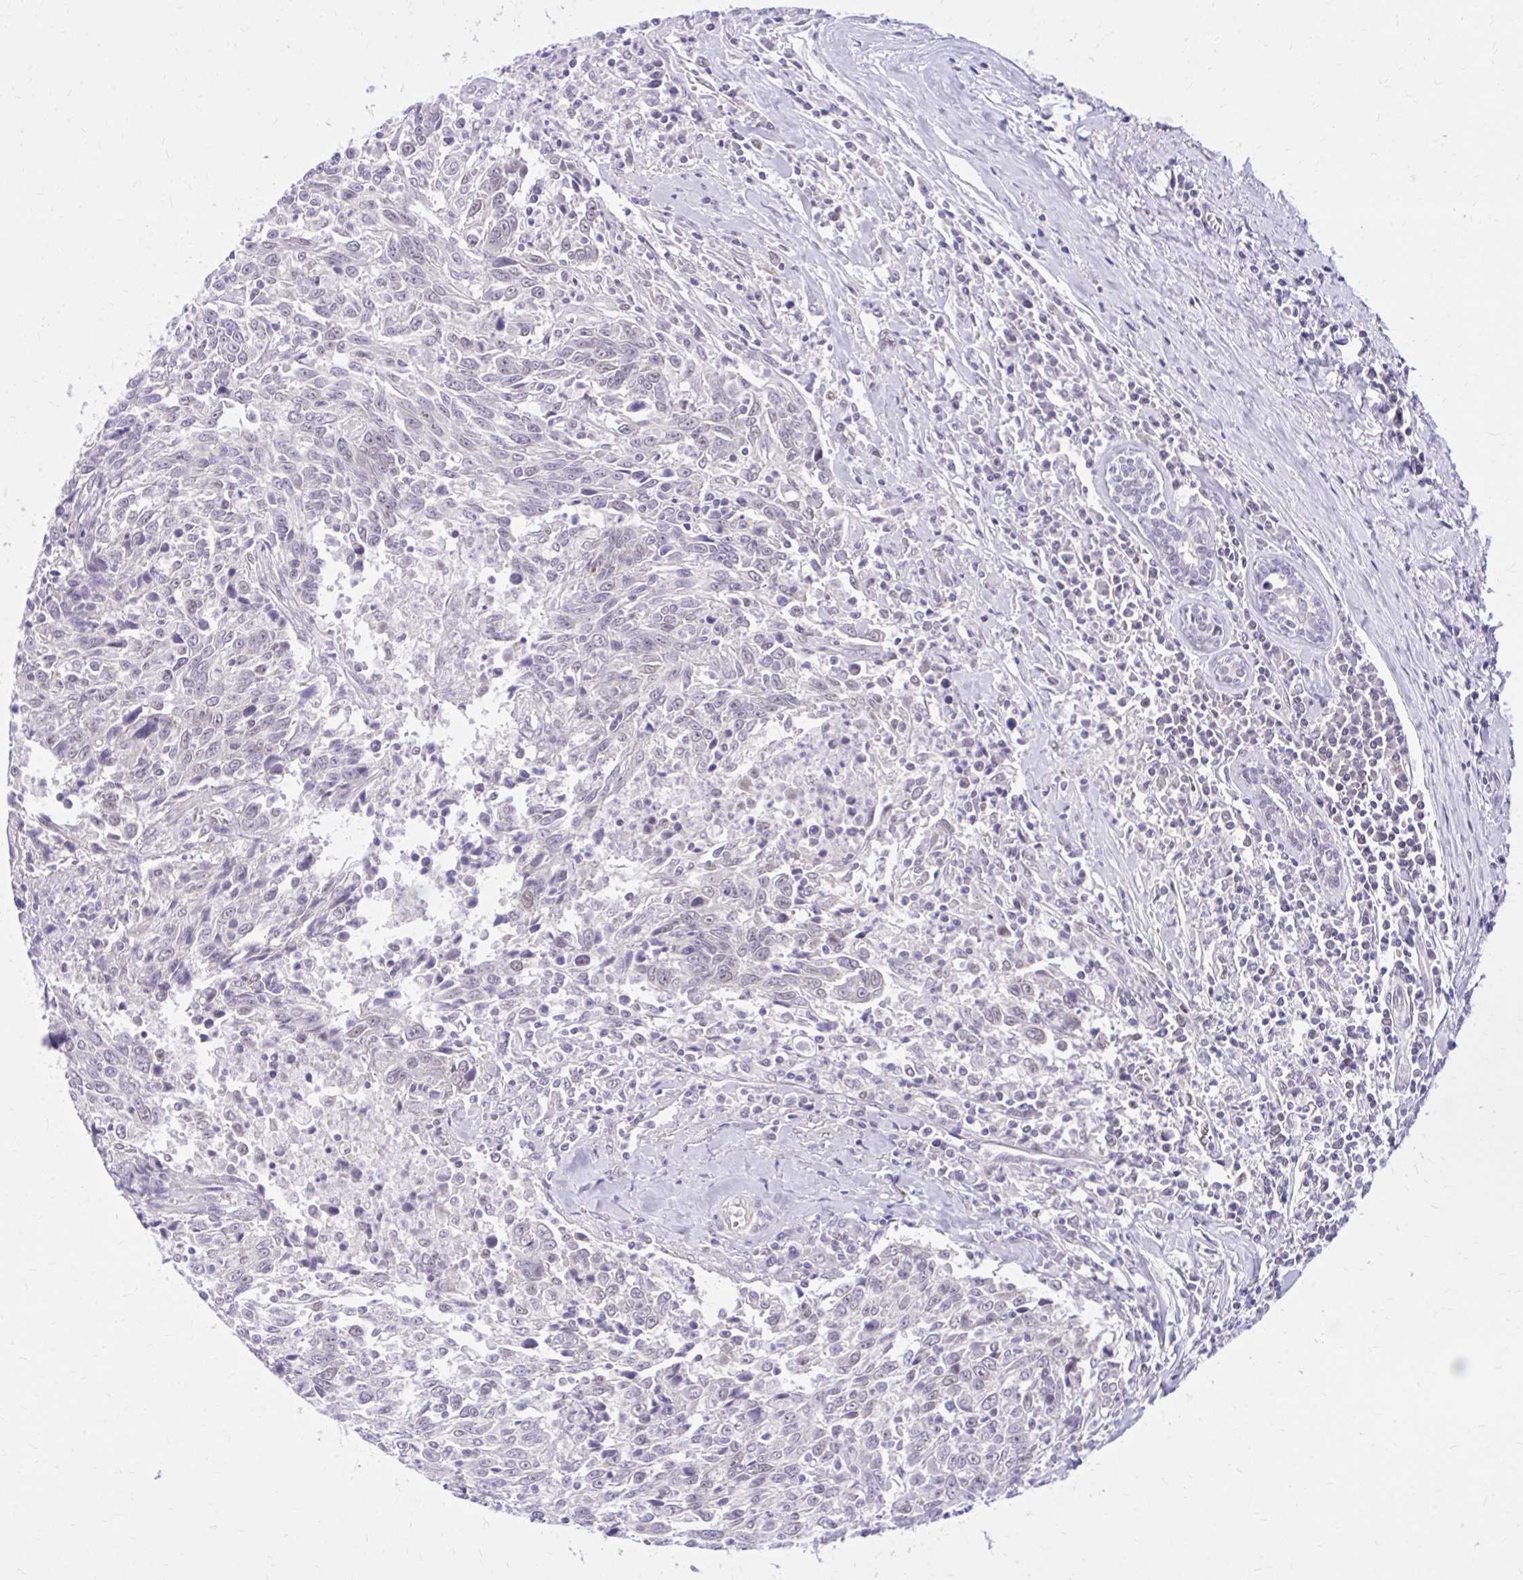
{"staining": {"intensity": "weak", "quantity": "25%-75%", "location": "nuclear"}, "tissue": "breast cancer", "cell_type": "Tumor cells", "image_type": "cancer", "snomed": [{"axis": "morphology", "description": "Duct carcinoma"}, {"axis": "topography", "description": "Breast"}], "caption": "Invasive ductal carcinoma (breast) stained for a protein (brown) reveals weak nuclear positive positivity in approximately 25%-75% of tumor cells.", "gene": "ZBTB25", "patient": {"sex": "female", "age": 50}}